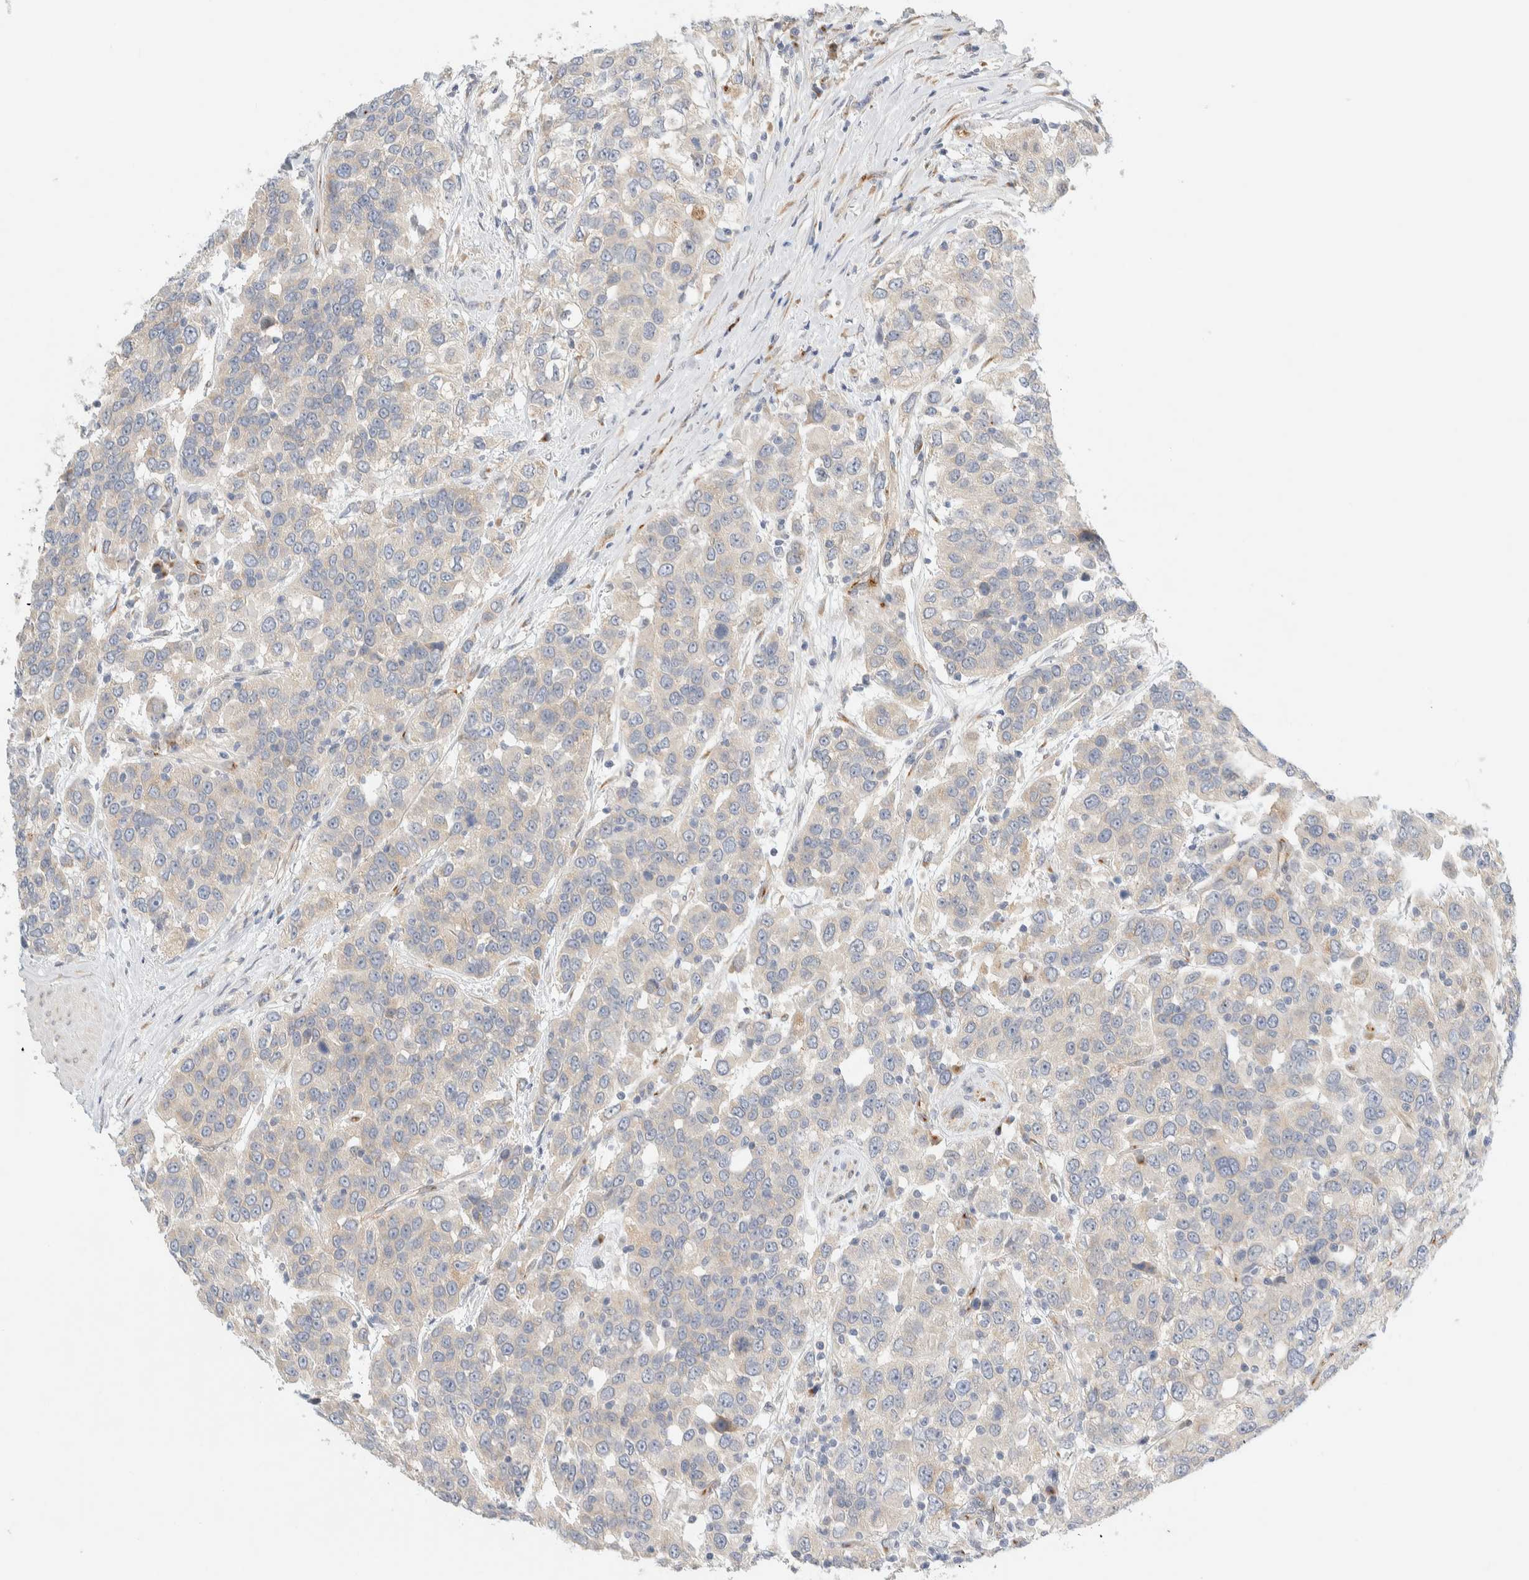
{"staining": {"intensity": "weak", "quantity": "<25%", "location": "cytoplasmic/membranous"}, "tissue": "urothelial cancer", "cell_type": "Tumor cells", "image_type": "cancer", "snomed": [{"axis": "morphology", "description": "Urothelial carcinoma, High grade"}, {"axis": "topography", "description": "Urinary bladder"}], "caption": "High power microscopy histopathology image of an immunohistochemistry (IHC) micrograph of urothelial carcinoma (high-grade), revealing no significant positivity in tumor cells.", "gene": "TMEM184B", "patient": {"sex": "female", "age": 80}}